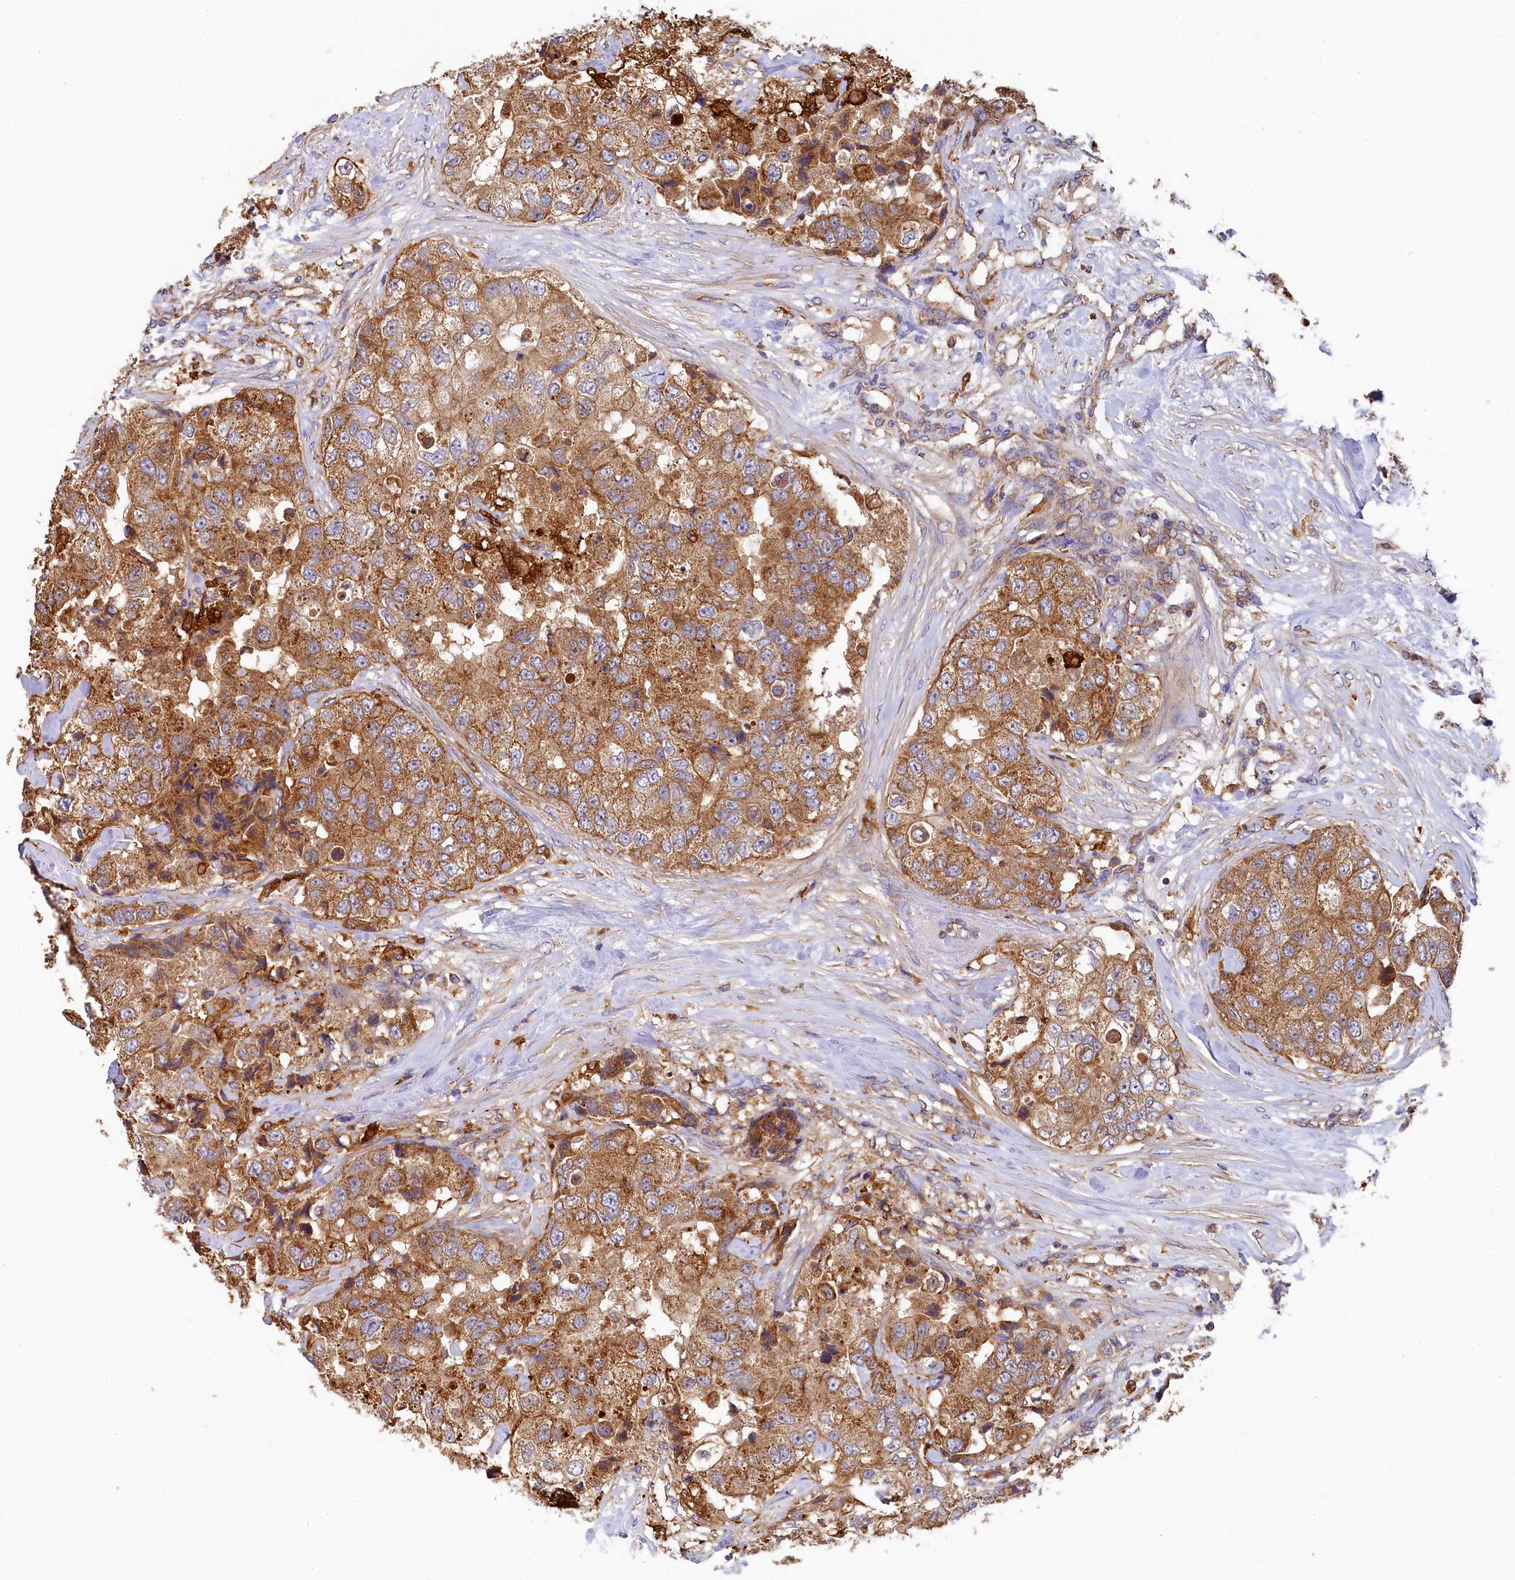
{"staining": {"intensity": "moderate", "quantity": ">75%", "location": "cytoplasmic/membranous"}, "tissue": "breast cancer", "cell_type": "Tumor cells", "image_type": "cancer", "snomed": [{"axis": "morphology", "description": "Duct carcinoma"}, {"axis": "topography", "description": "Breast"}], "caption": "A brown stain highlights moderate cytoplasmic/membranous positivity of a protein in invasive ductal carcinoma (breast) tumor cells. The protein of interest is shown in brown color, while the nuclei are stained blue.", "gene": "SEC31B", "patient": {"sex": "female", "age": 62}}